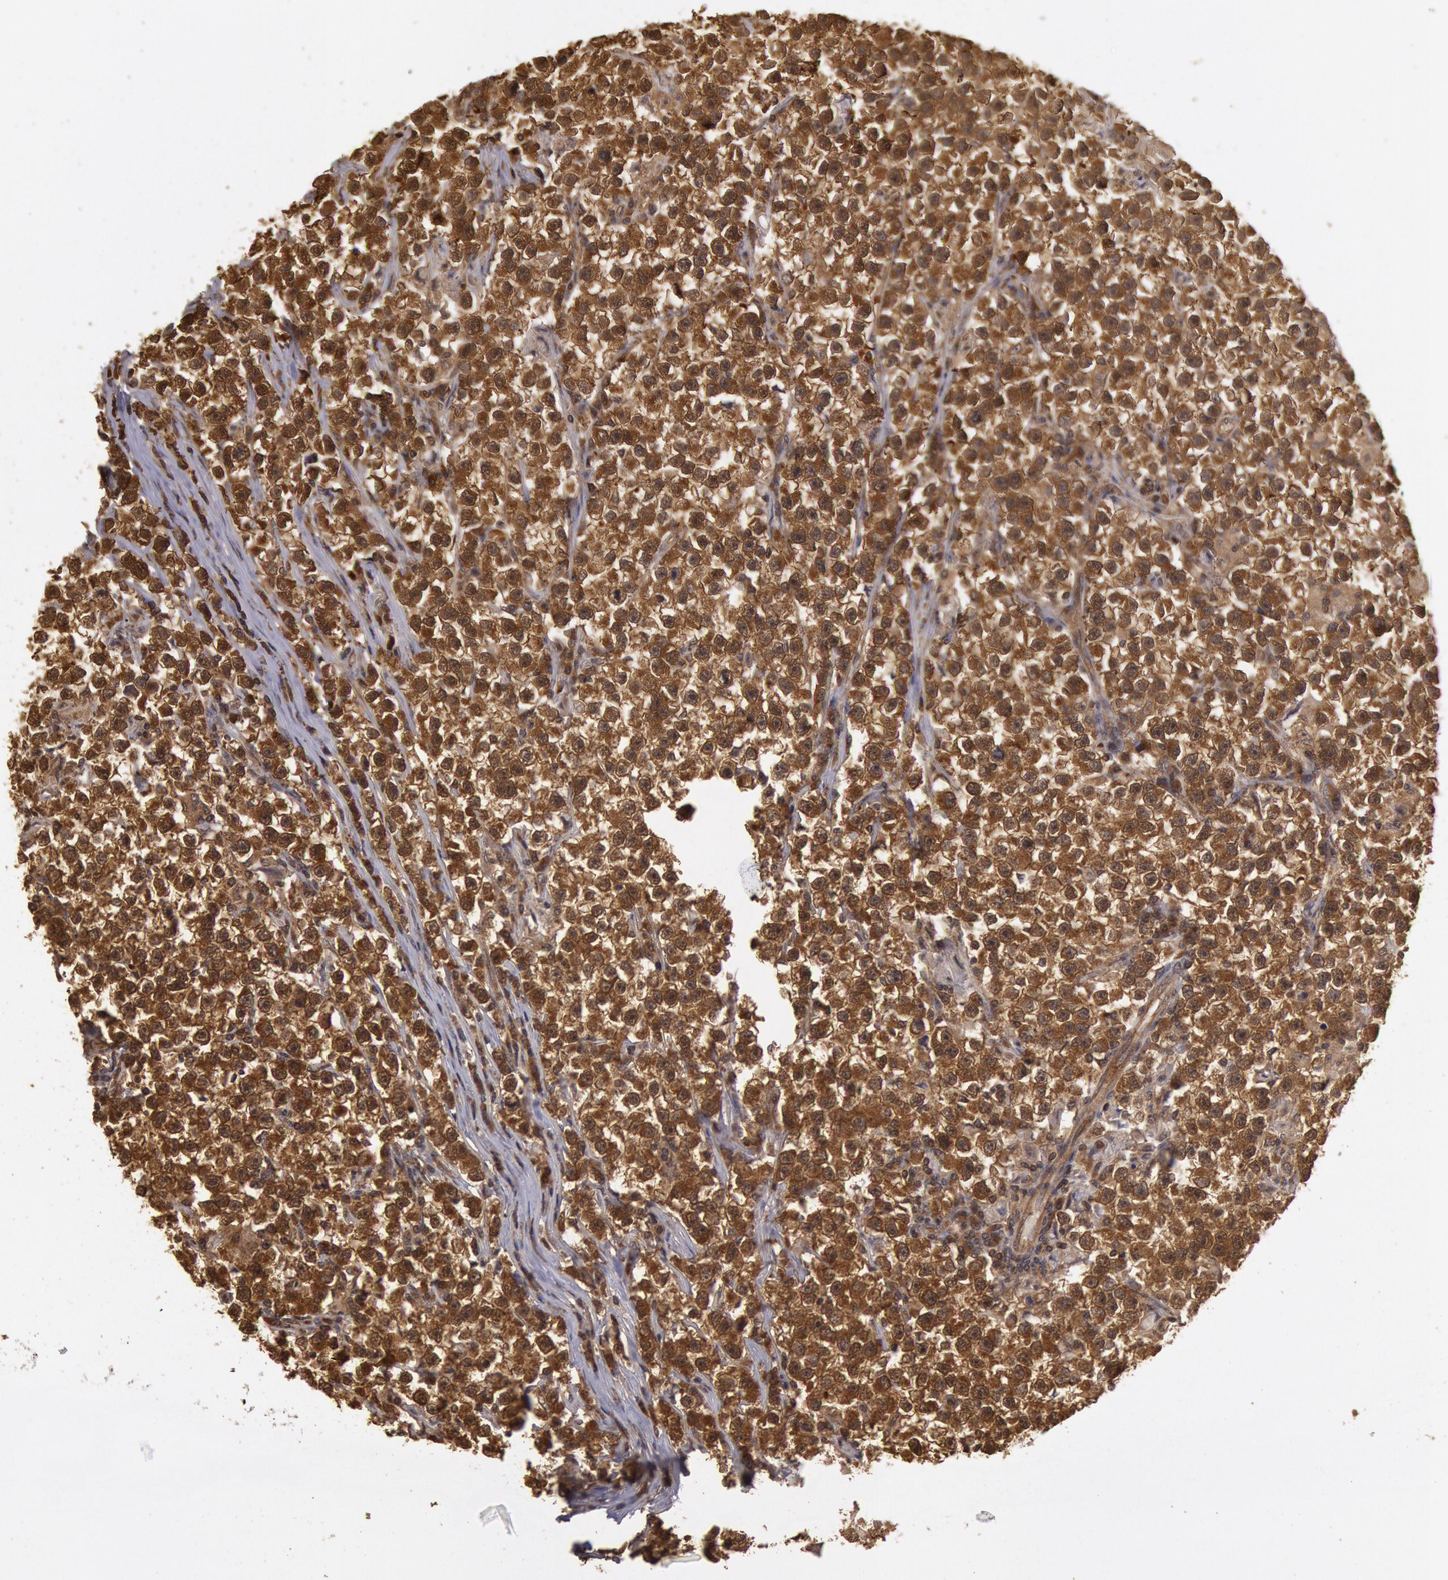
{"staining": {"intensity": "strong", "quantity": ">75%", "location": "cytoplasmic/membranous"}, "tissue": "testis cancer", "cell_type": "Tumor cells", "image_type": "cancer", "snomed": [{"axis": "morphology", "description": "Seminoma, NOS"}, {"axis": "topography", "description": "Testis"}], "caption": "The micrograph shows immunohistochemical staining of seminoma (testis). There is strong cytoplasmic/membranous expression is appreciated in approximately >75% of tumor cells.", "gene": "USP14", "patient": {"sex": "male", "age": 33}}